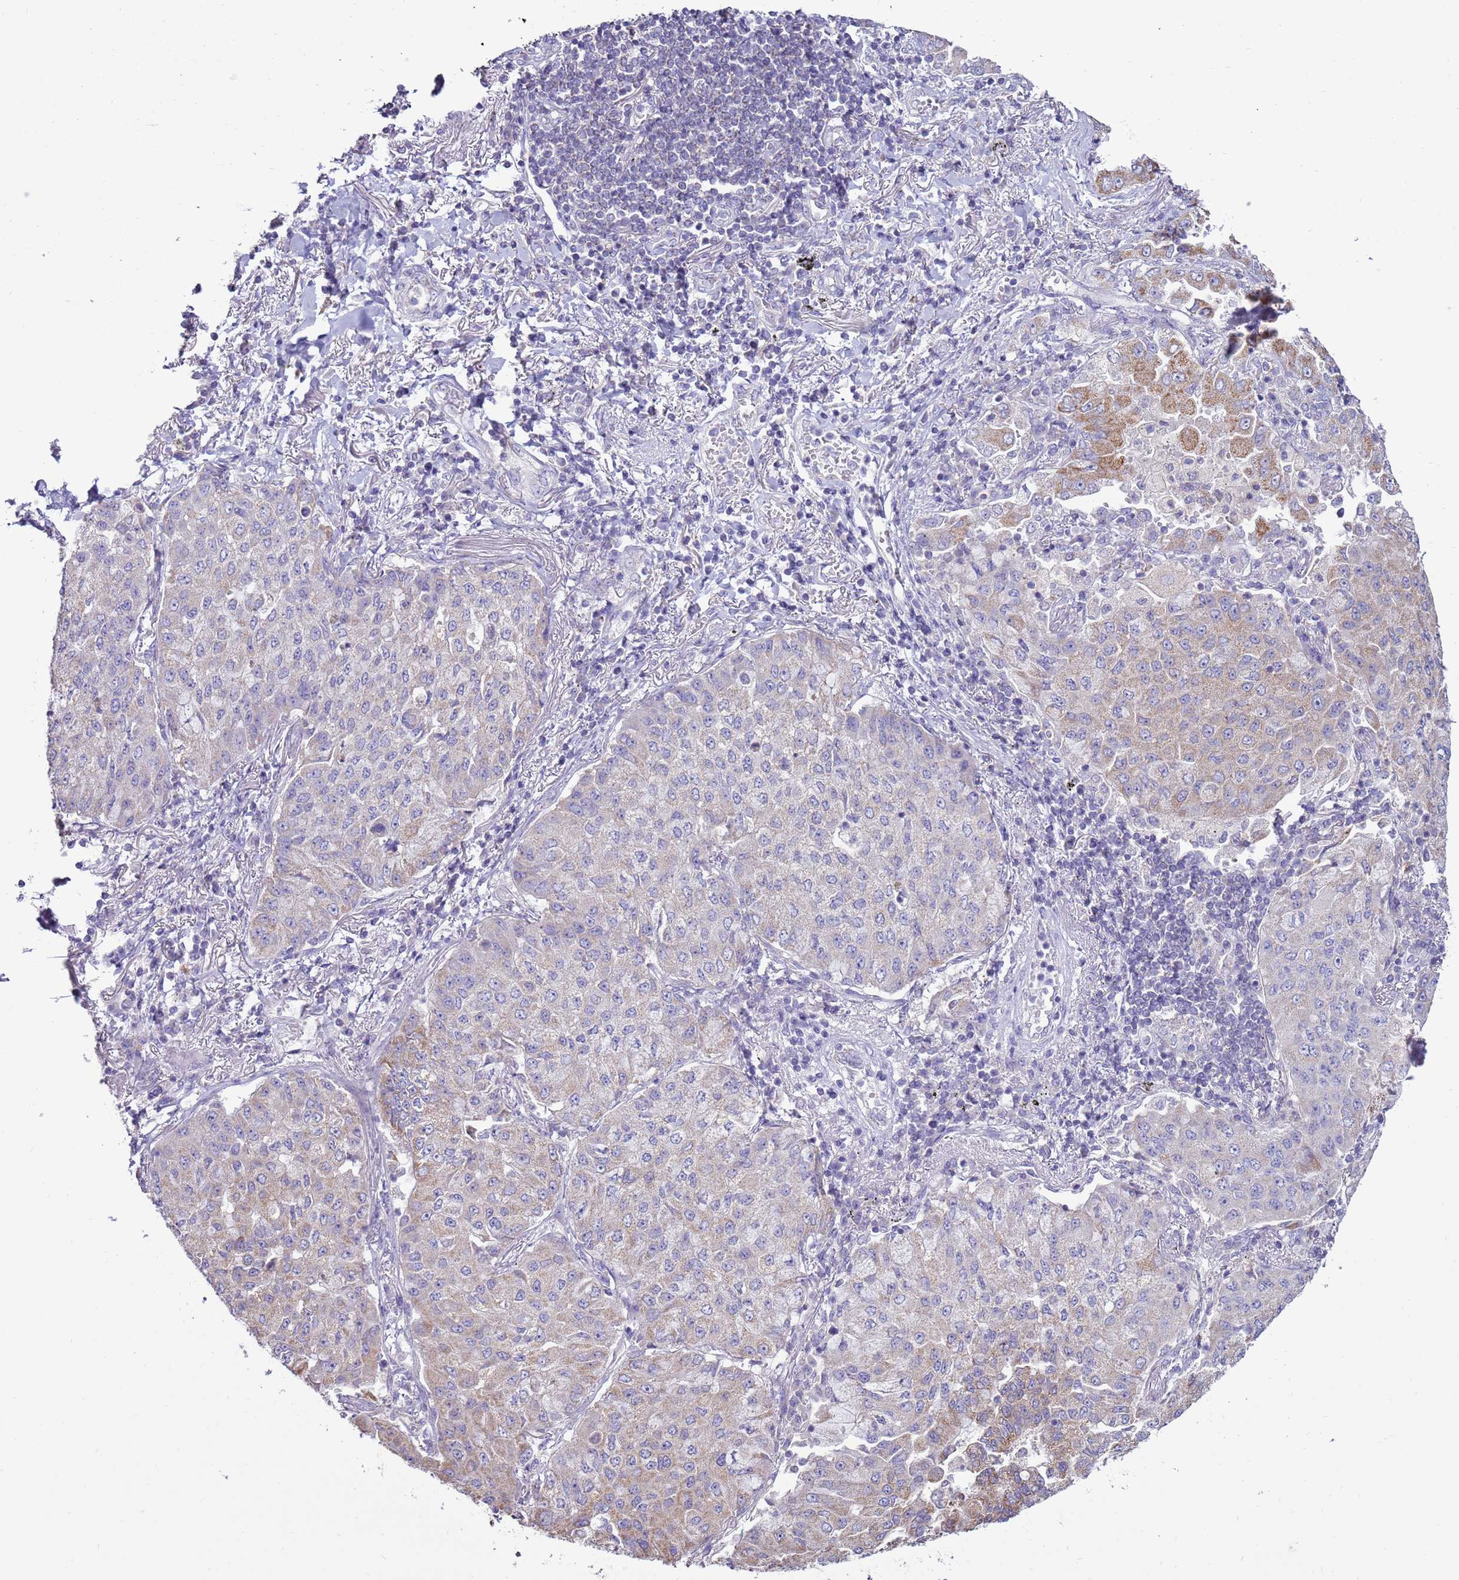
{"staining": {"intensity": "weak", "quantity": "<25%", "location": "cytoplasmic/membranous"}, "tissue": "lung cancer", "cell_type": "Tumor cells", "image_type": "cancer", "snomed": [{"axis": "morphology", "description": "Squamous cell carcinoma, NOS"}, {"axis": "topography", "description": "Lung"}], "caption": "DAB immunohistochemical staining of squamous cell carcinoma (lung) demonstrates no significant staining in tumor cells.", "gene": "TRAPPC4", "patient": {"sex": "male", "age": 74}}